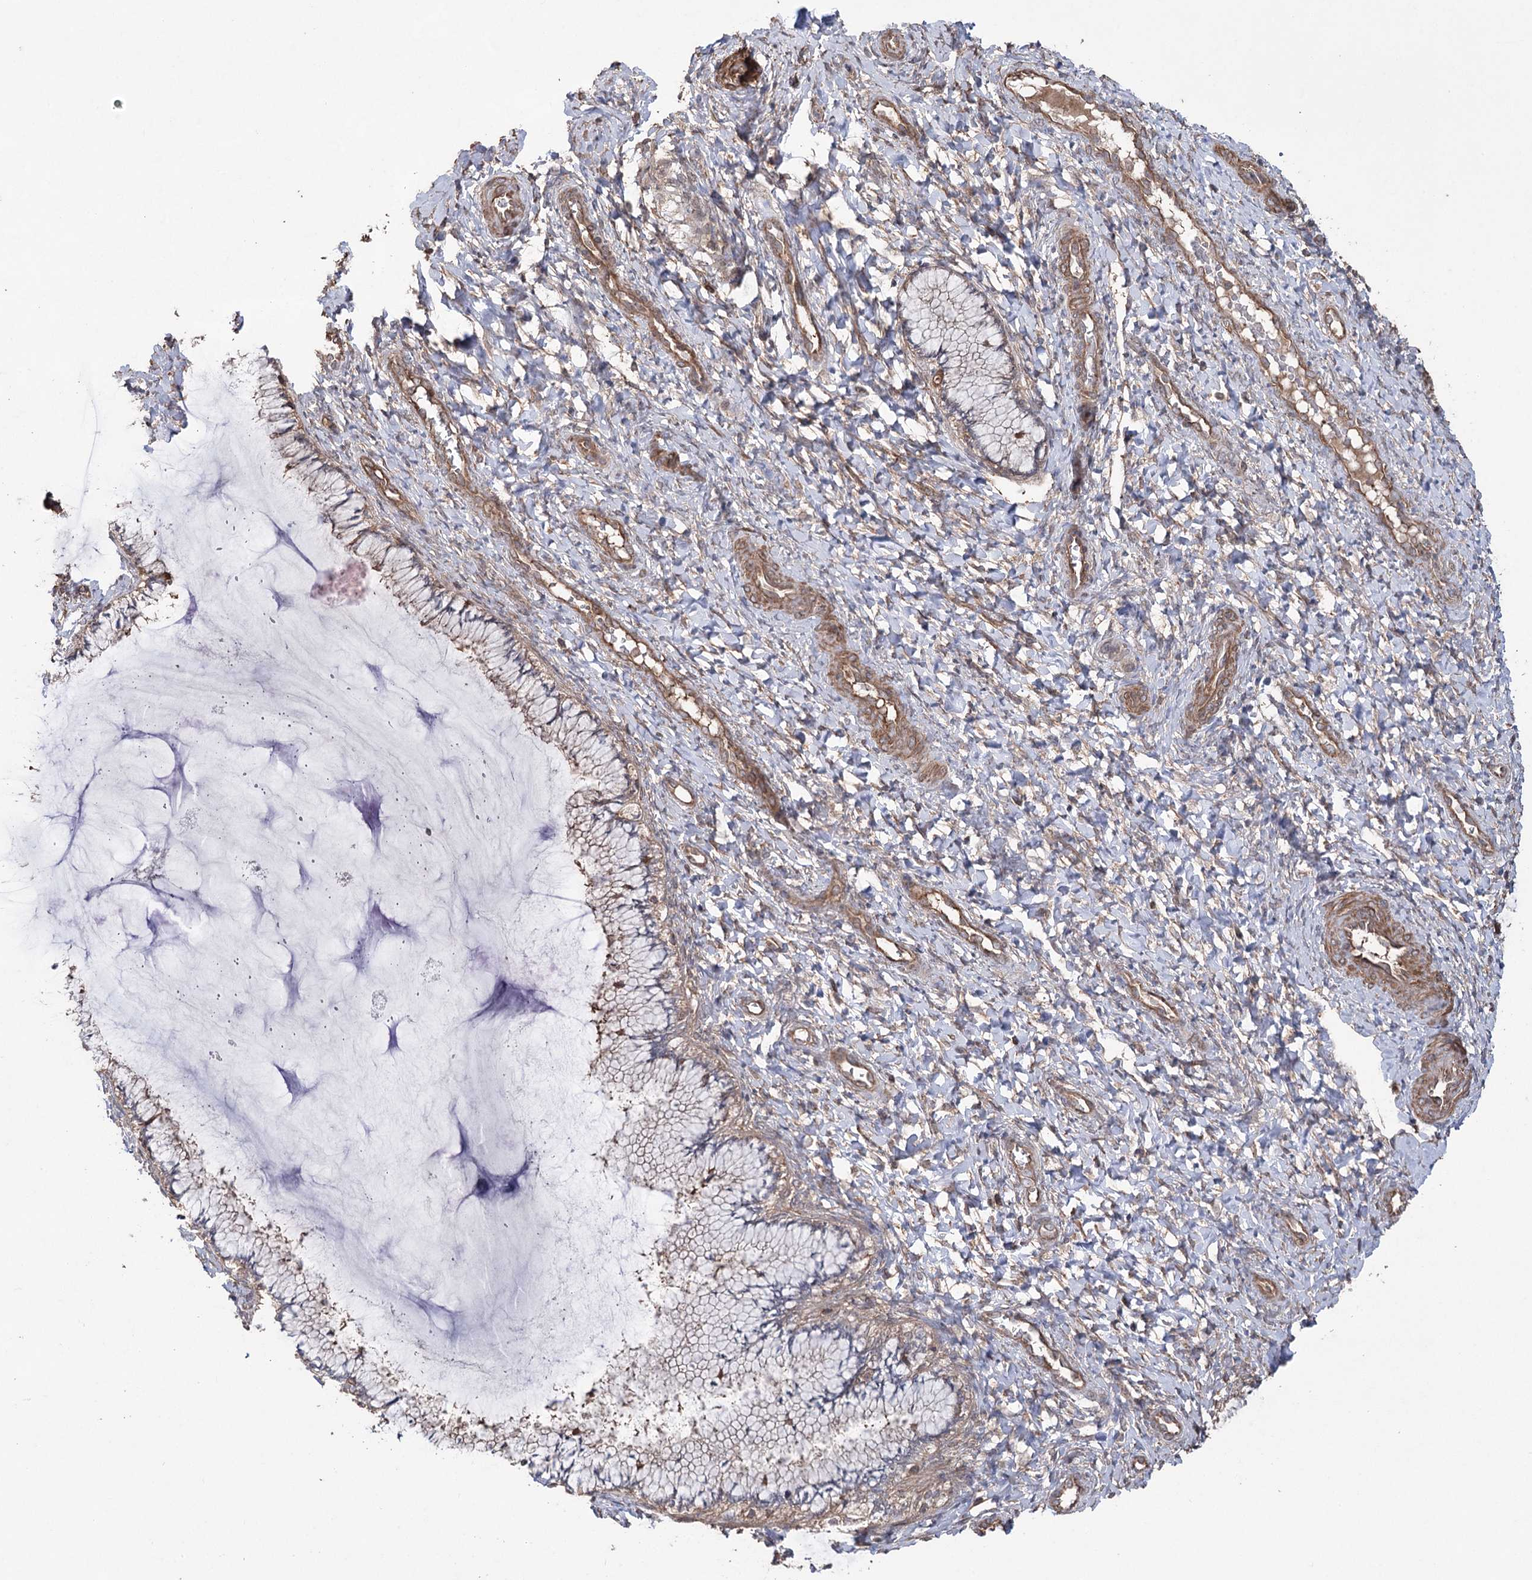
{"staining": {"intensity": "weak", "quantity": "<25%", "location": "cytoplasmic/membranous"}, "tissue": "cervix", "cell_type": "Glandular cells", "image_type": "normal", "snomed": [{"axis": "morphology", "description": "Normal tissue, NOS"}, {"axis": "morphology", "description": "Adenocarcinoma, NOS"}, {"axis": "topography", "description": "Cervix"}], "caption": "Micrograph shows no protein staining in glandular cells of unremarkable cervix. (DAB IHC with hematoxylin counter stain).", "gene": "LARS2", "patient": {"sex": "female", "age": 29}}